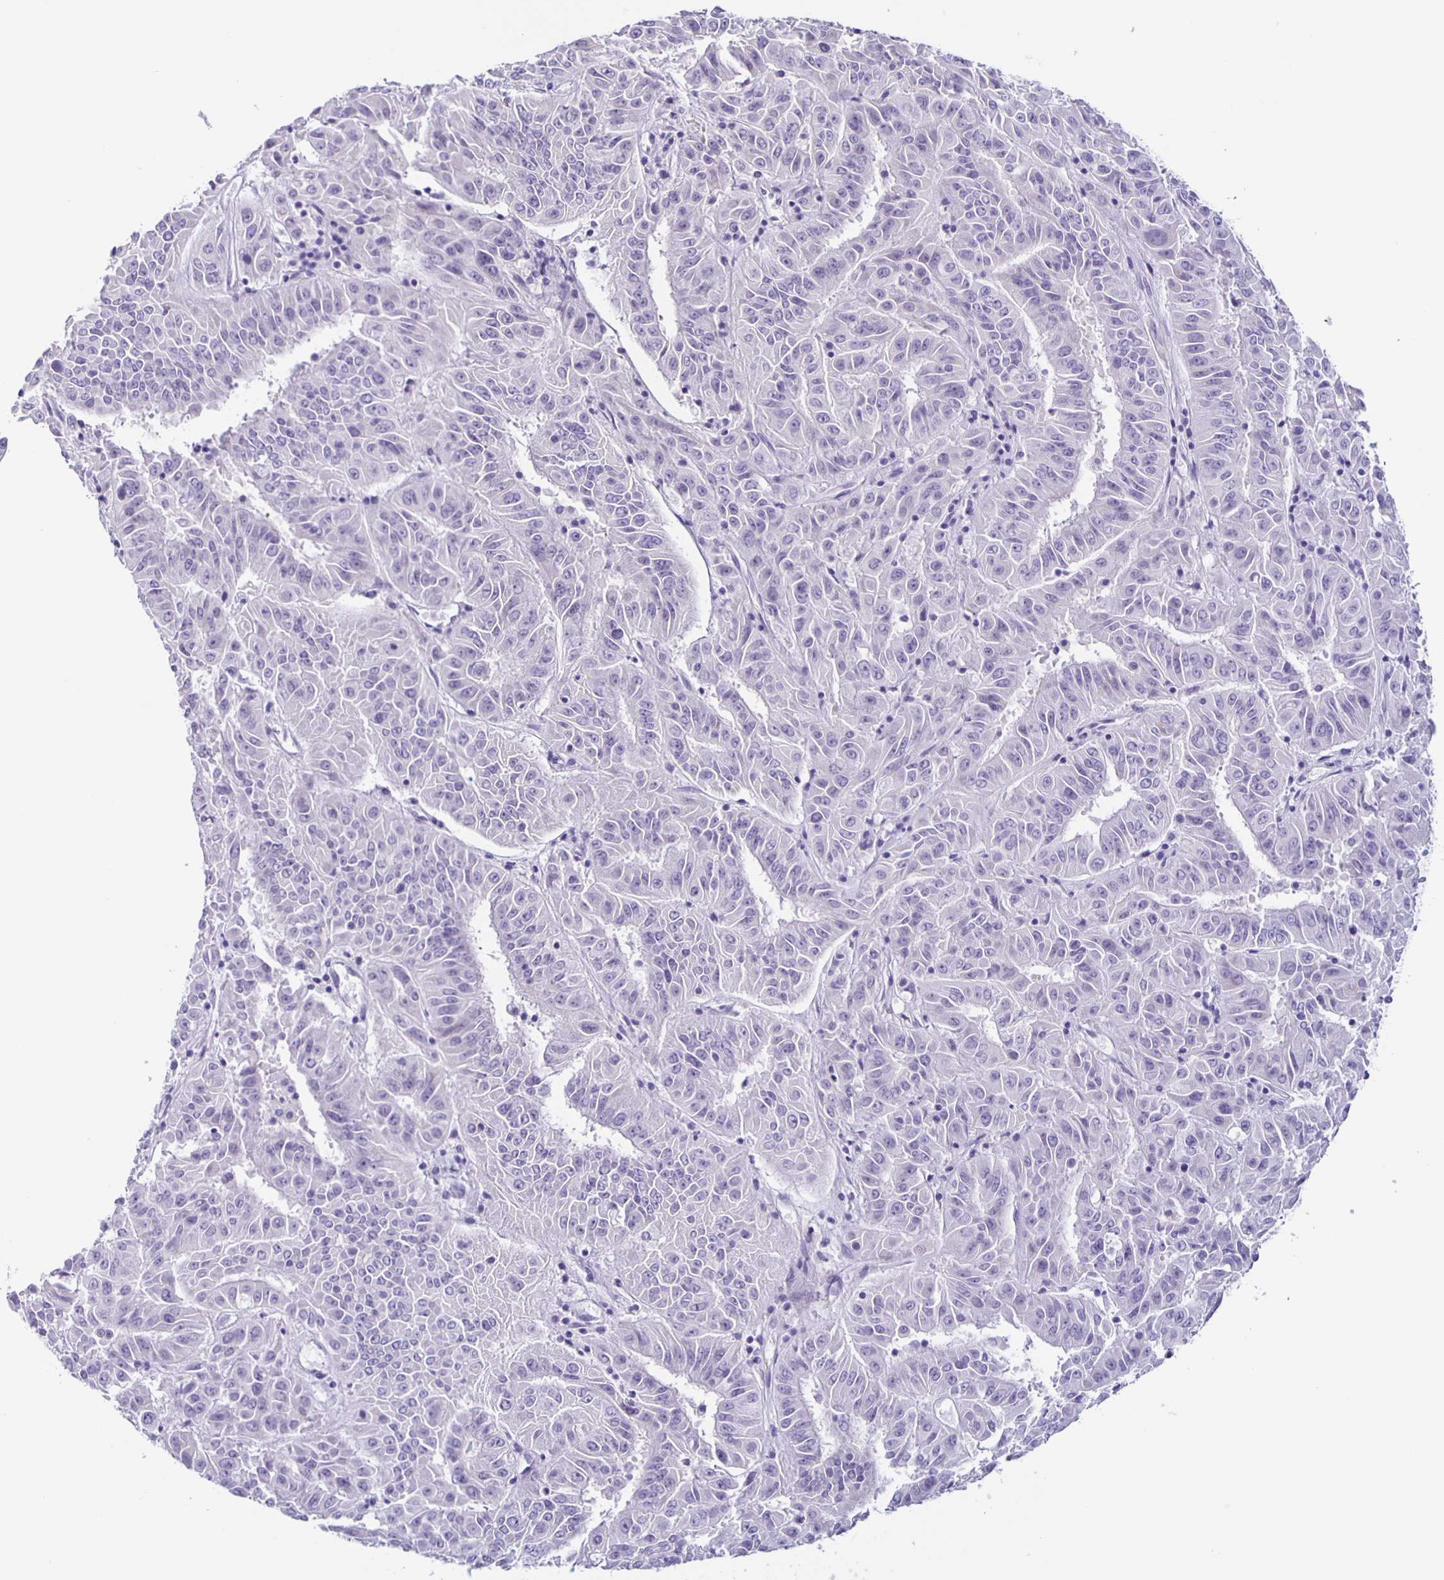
{"staining": {"intensity": "negative", "quantity": "none", "location": "none"}, "tissue": "pancreatic cancer", "cell_type": "Tumor cells", "image_type": "cancer", "snomed": [{"axis": "morphology", "description": "Adenocarcinoma, NOS"}, {"axis": "topography", "description": "Pancreas"}], "caption": "There is no significant expression in tumor cells of pancreatic cancer (adenocarcinoma).", "gene": "SLC12A3", "patient": {"sex": "male", "age": 63}}